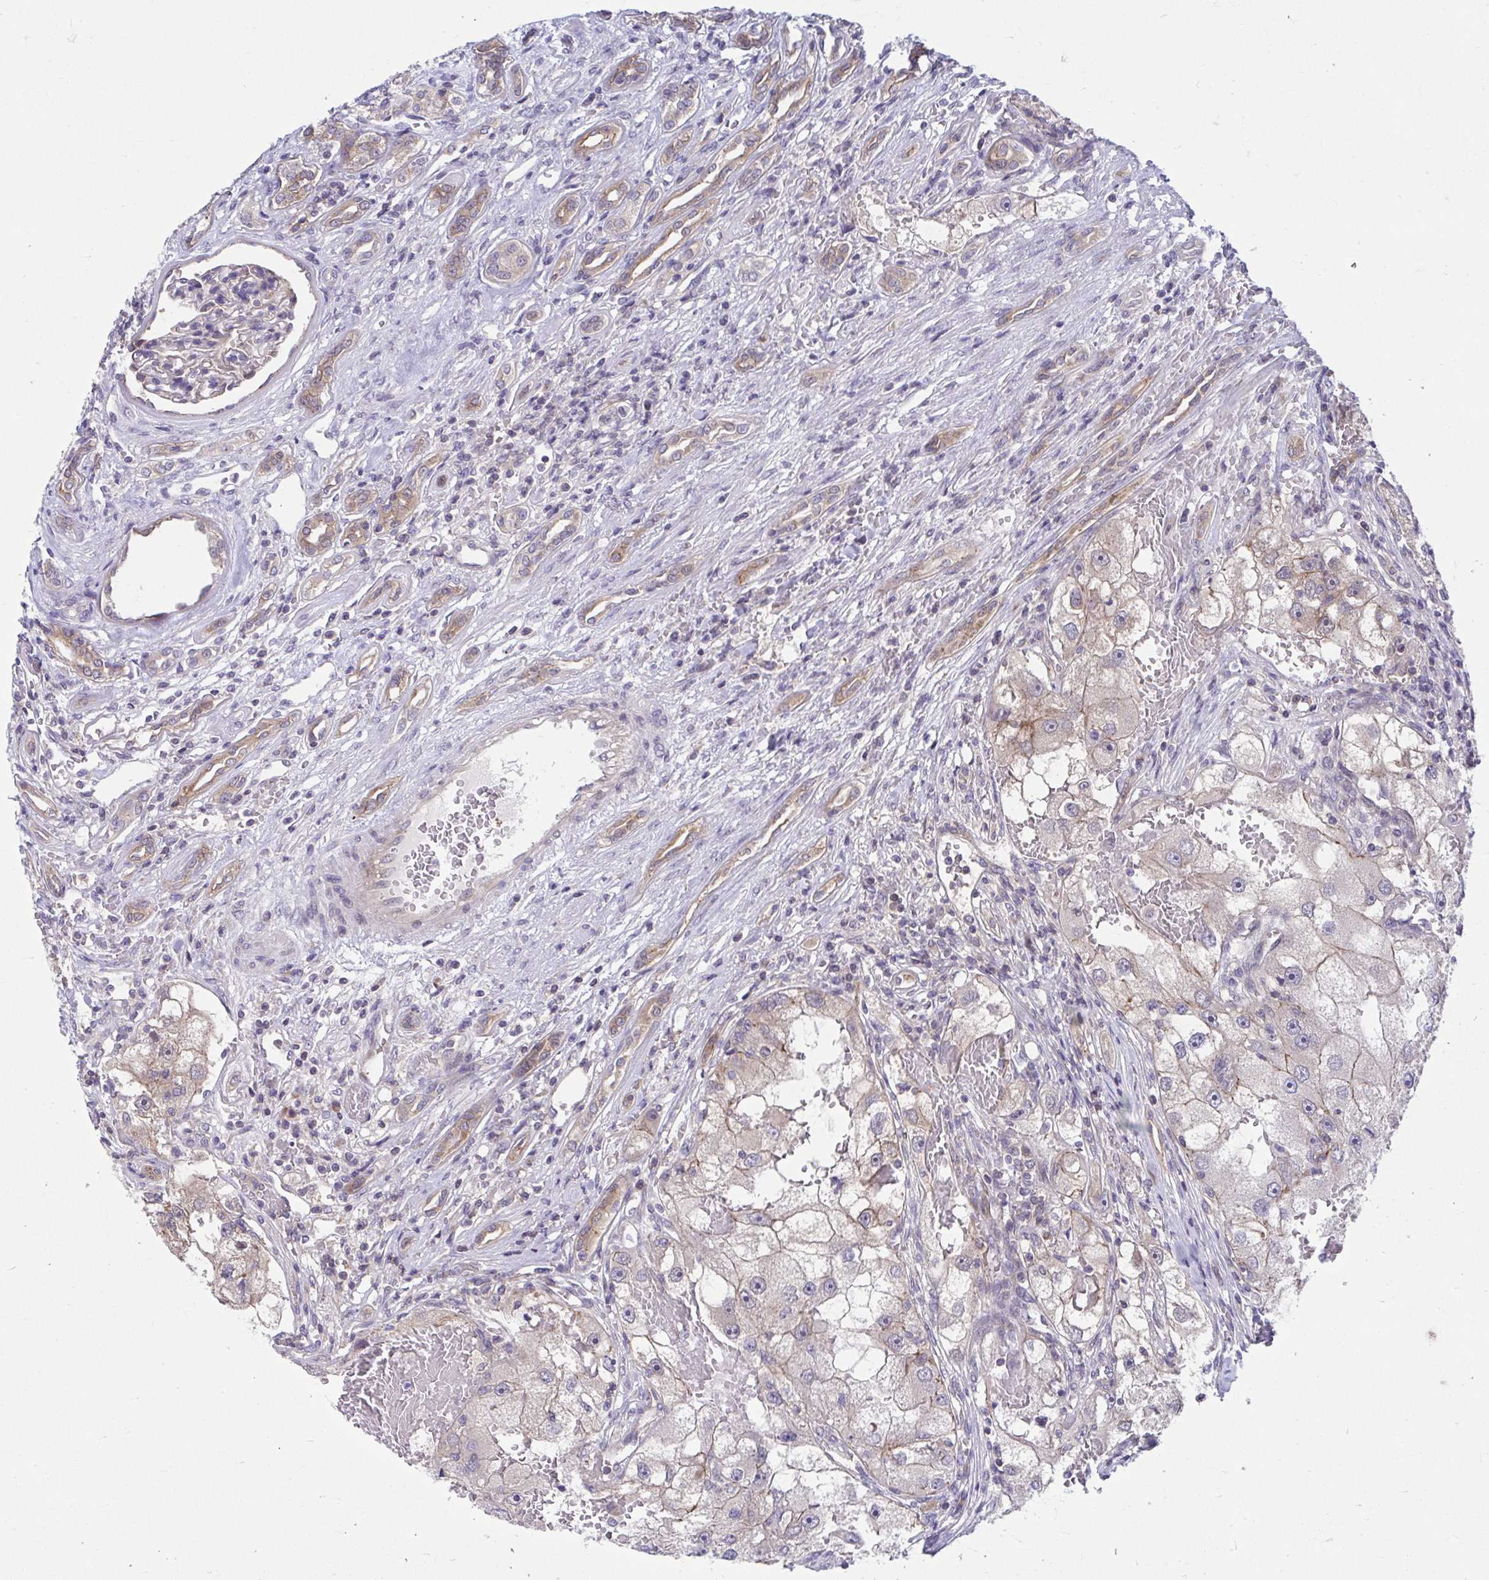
{"staining": {"intensity": "weak", "quantity": "<25%", "location": "cytoplasmic/membranous"}, "tissue": "renal cancer", "cell_type": "Tumor cells", "image_type": "cancer", "snomed": [{"axis": "morphology", "description": "Adenocarcinoma, NOS"}, {"axis": "topography", "description": "Kidney"}], "caption": "The histopathology image displays no staining of tumor cells in adenocarcinoma (renal). (DAB (3,3'-diaminobenzidine) immunohistochemistry, high magnification).", "gene": "PCDHB7", "patient": {"sex": "male", "age": 63}}